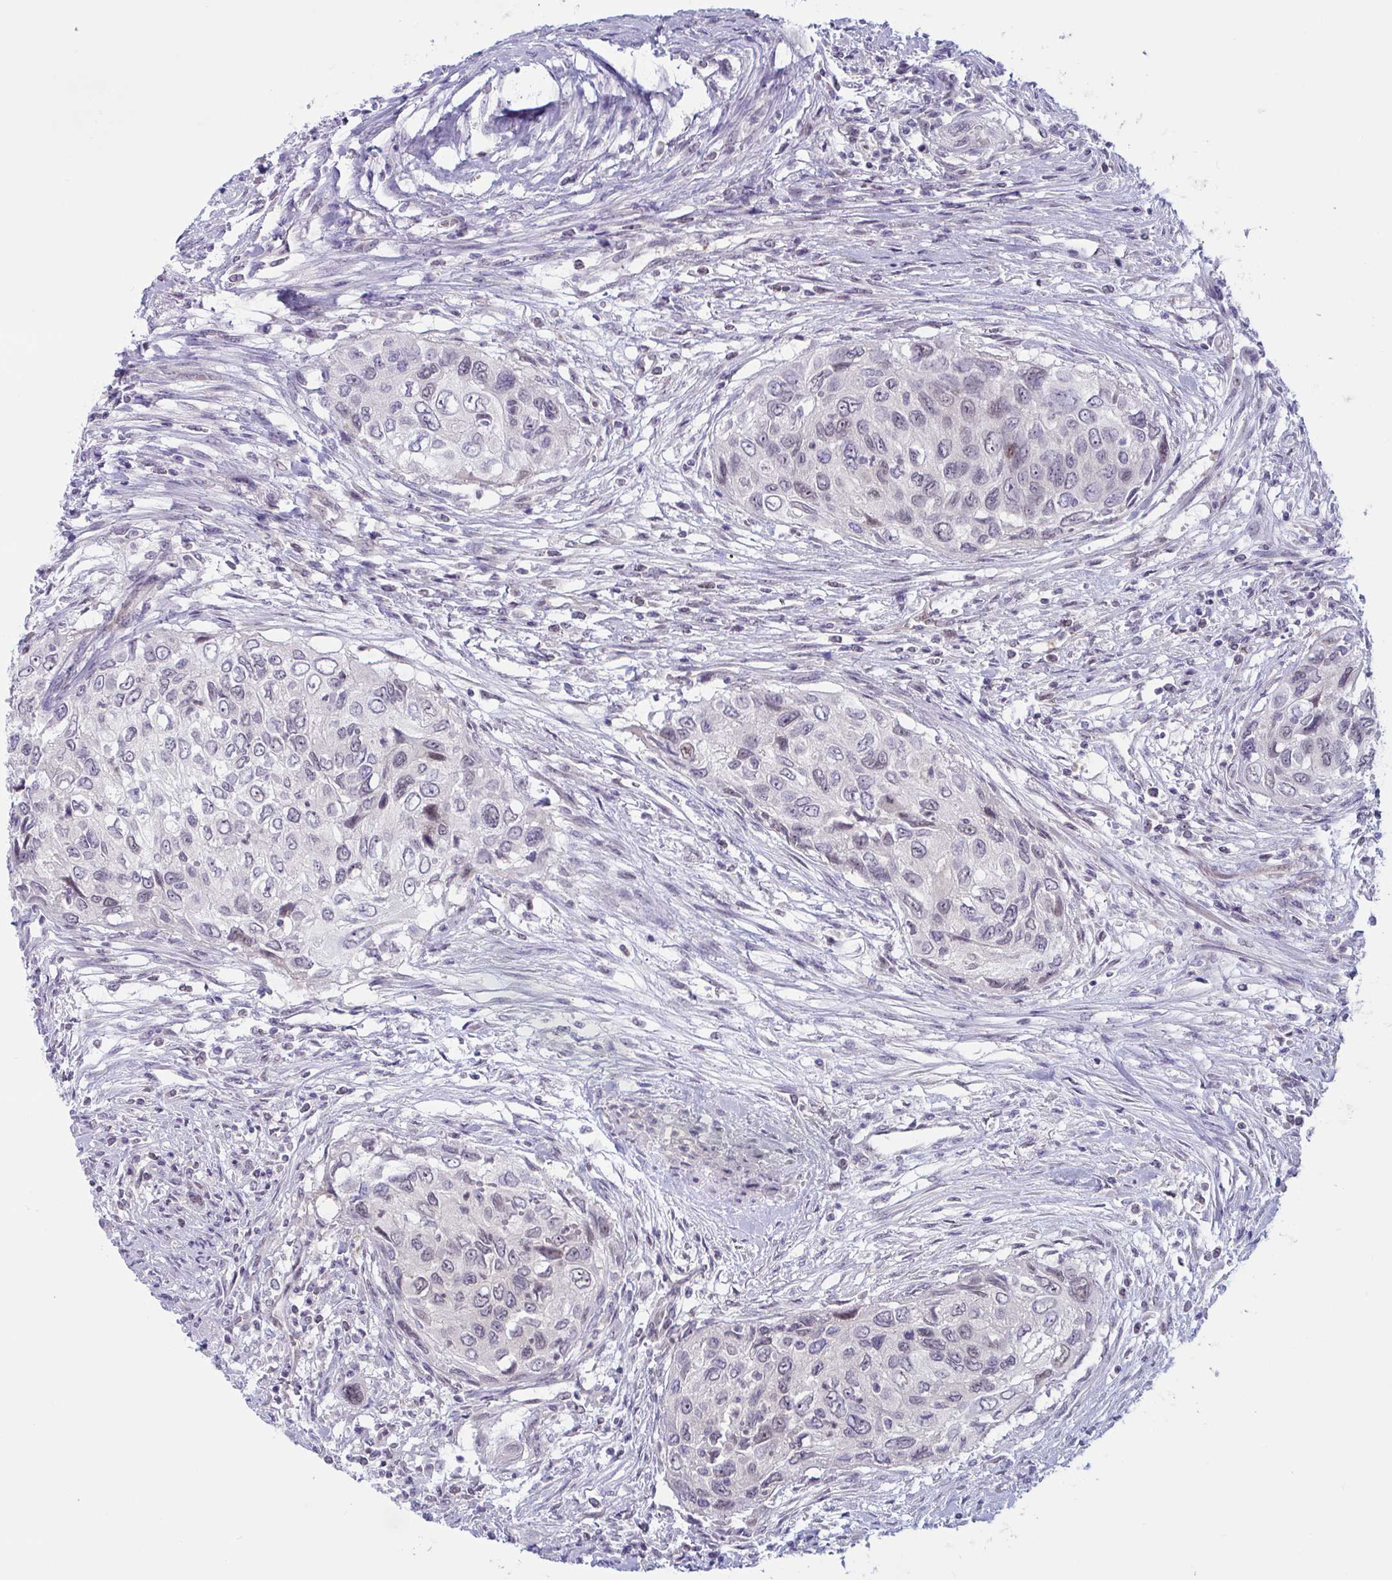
{"staining": {"intensity": "negative", "quantity": "none", "location": "none"}, "tissue": "urothelial cancer", "cell_type": "Tumor cells", "image_type": "cancer", "snomed": [{"axis": "morphology", "description": "Urothelial carcinoma, High grade"}, {"axis": "topography", "description": "Urinary bladder"}], "caption": "Tumor cells show no significant protein staining in urothelial cancer.", "gene": "TSN", "patient": {"sex": "female", "age": 60}}